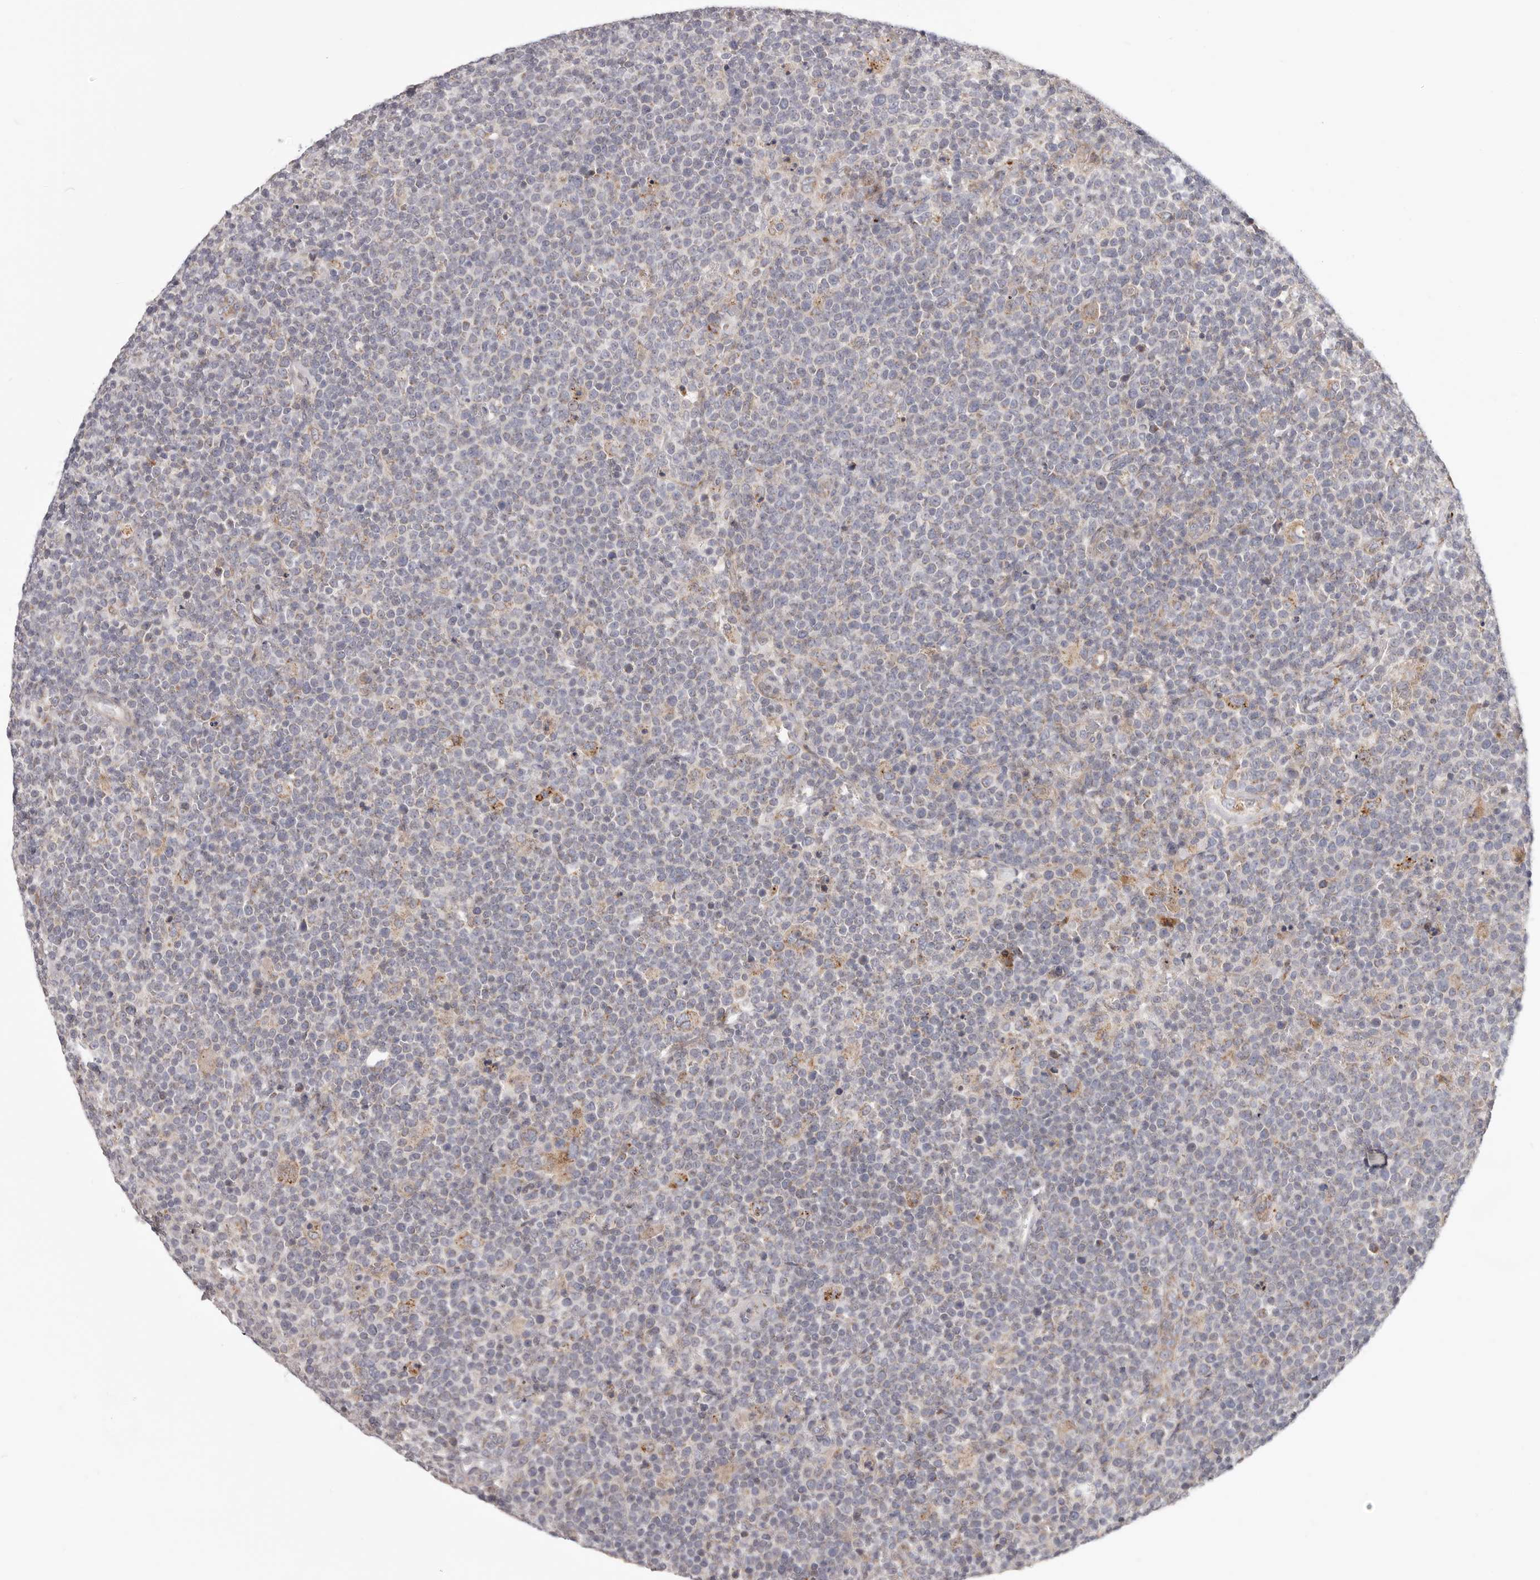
{"staining": {"intensity": "negative", "quantity": "none", "location": "none"}, "tissue": "lymphoma", "cell_type": "Tumor cells", "image_type": "cancer", "snomed": [{"axis": "morphology", "description": "Malignant lymphoma, non-Hodgkin's type, High grade"}, {"axis": "topography", "description": "Lymph node"}], "caption": "Tumor cells are negative for brown protein staining in high-grade malignant lymphoma, non-Hodgkin's type.", "gene": "MRPS10", "patient": {"sex": "male", "age": 61}}